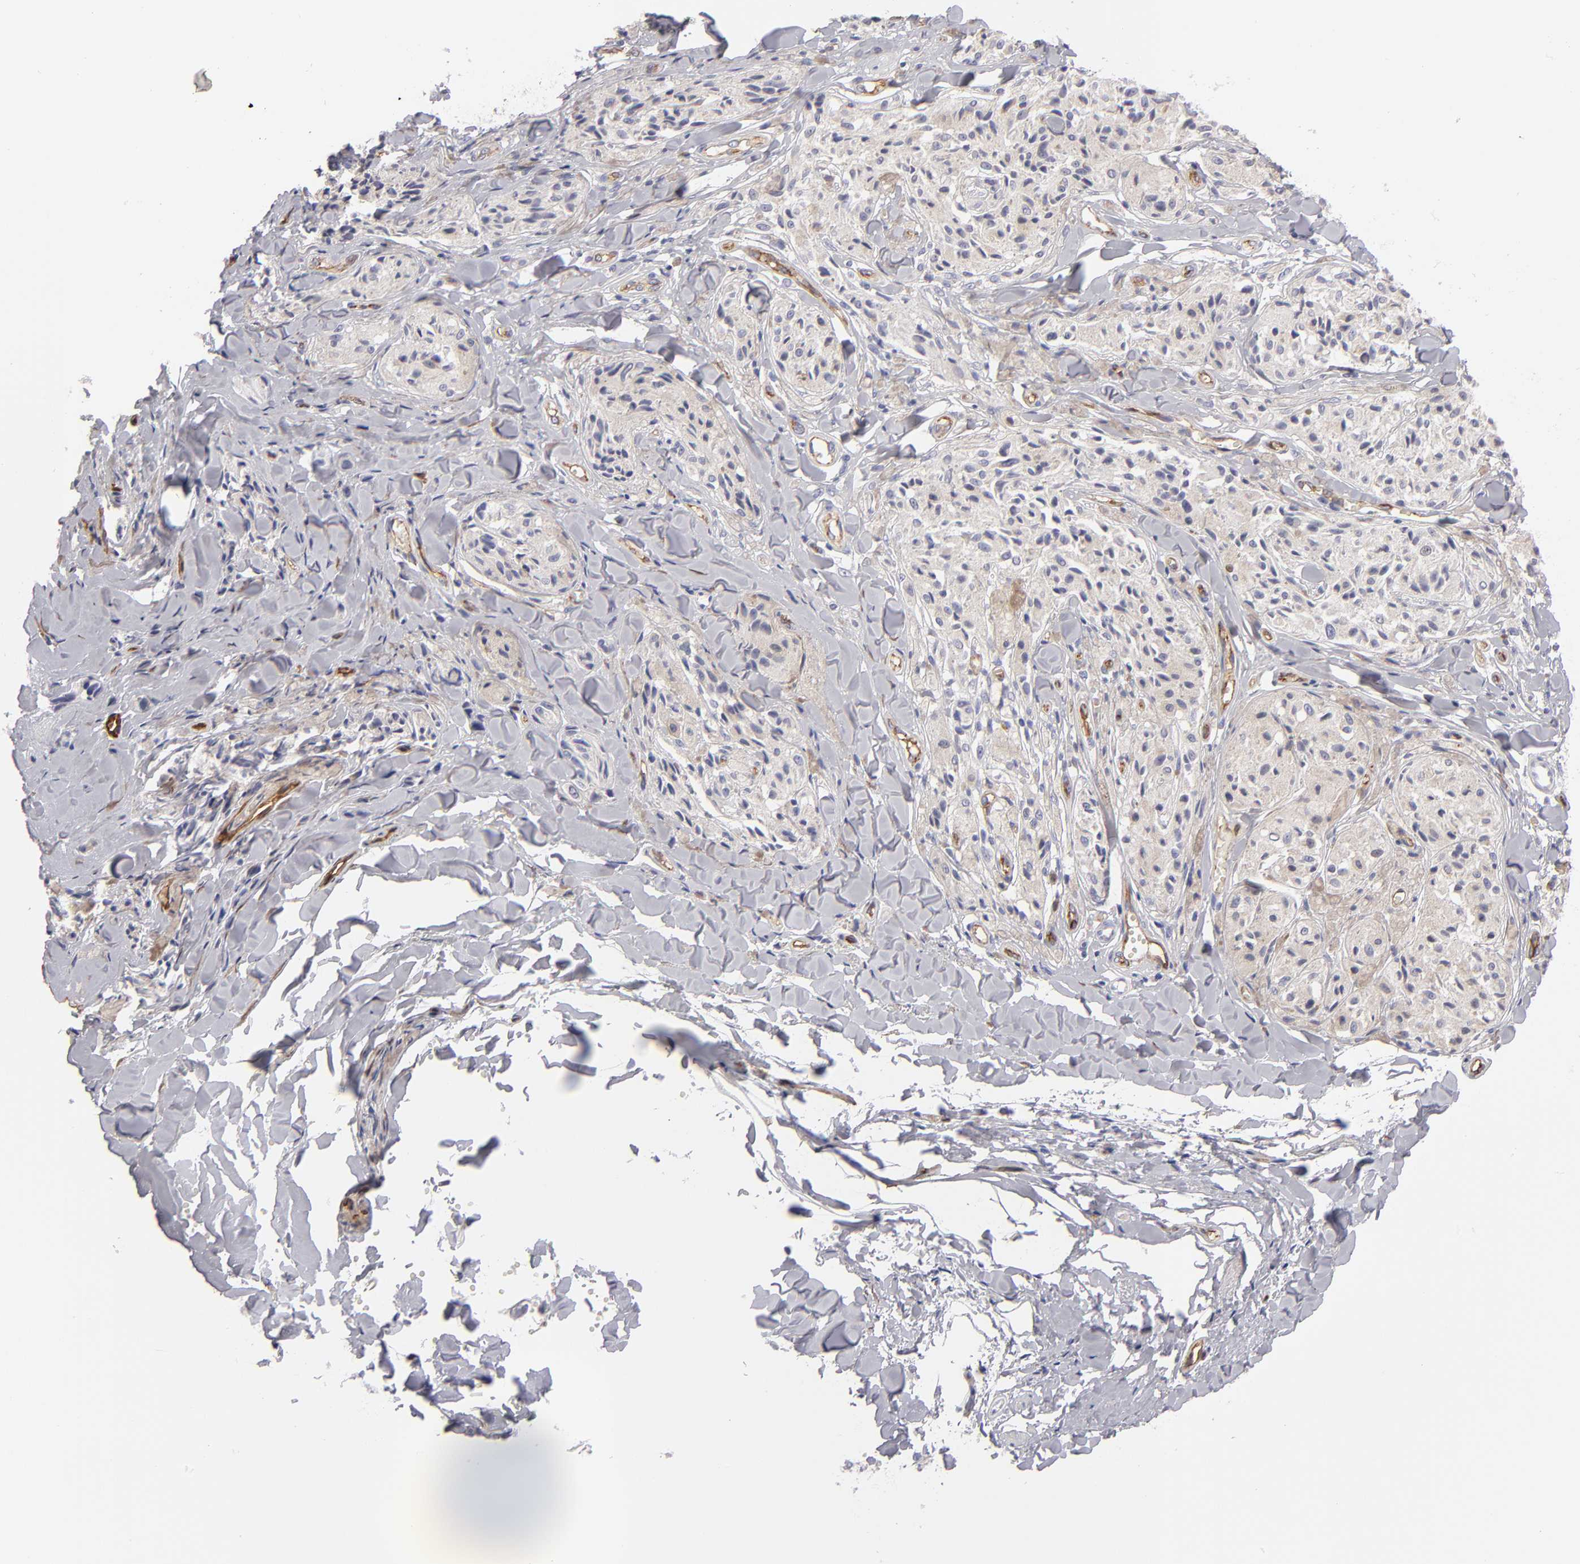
{"staining": {"intensity": "negative", "quantity": "none", "location": "none"}, "tissue": "melanoma", "cell_type": "Tumor cells", "image_type": "cancer", "snomed": [{"axis": "morphology", "description": "Malignant melanoma, Metastatic site"}, {"axis": "topography", "description": "Skin"}], "caption": "A high-resolution micrograph shows immunohistochemistry staining of melanoma, which displays no significant positivity in tumor cells.", "gene": "PLVAP", "patient": {"sex": "female", "age": 66}}